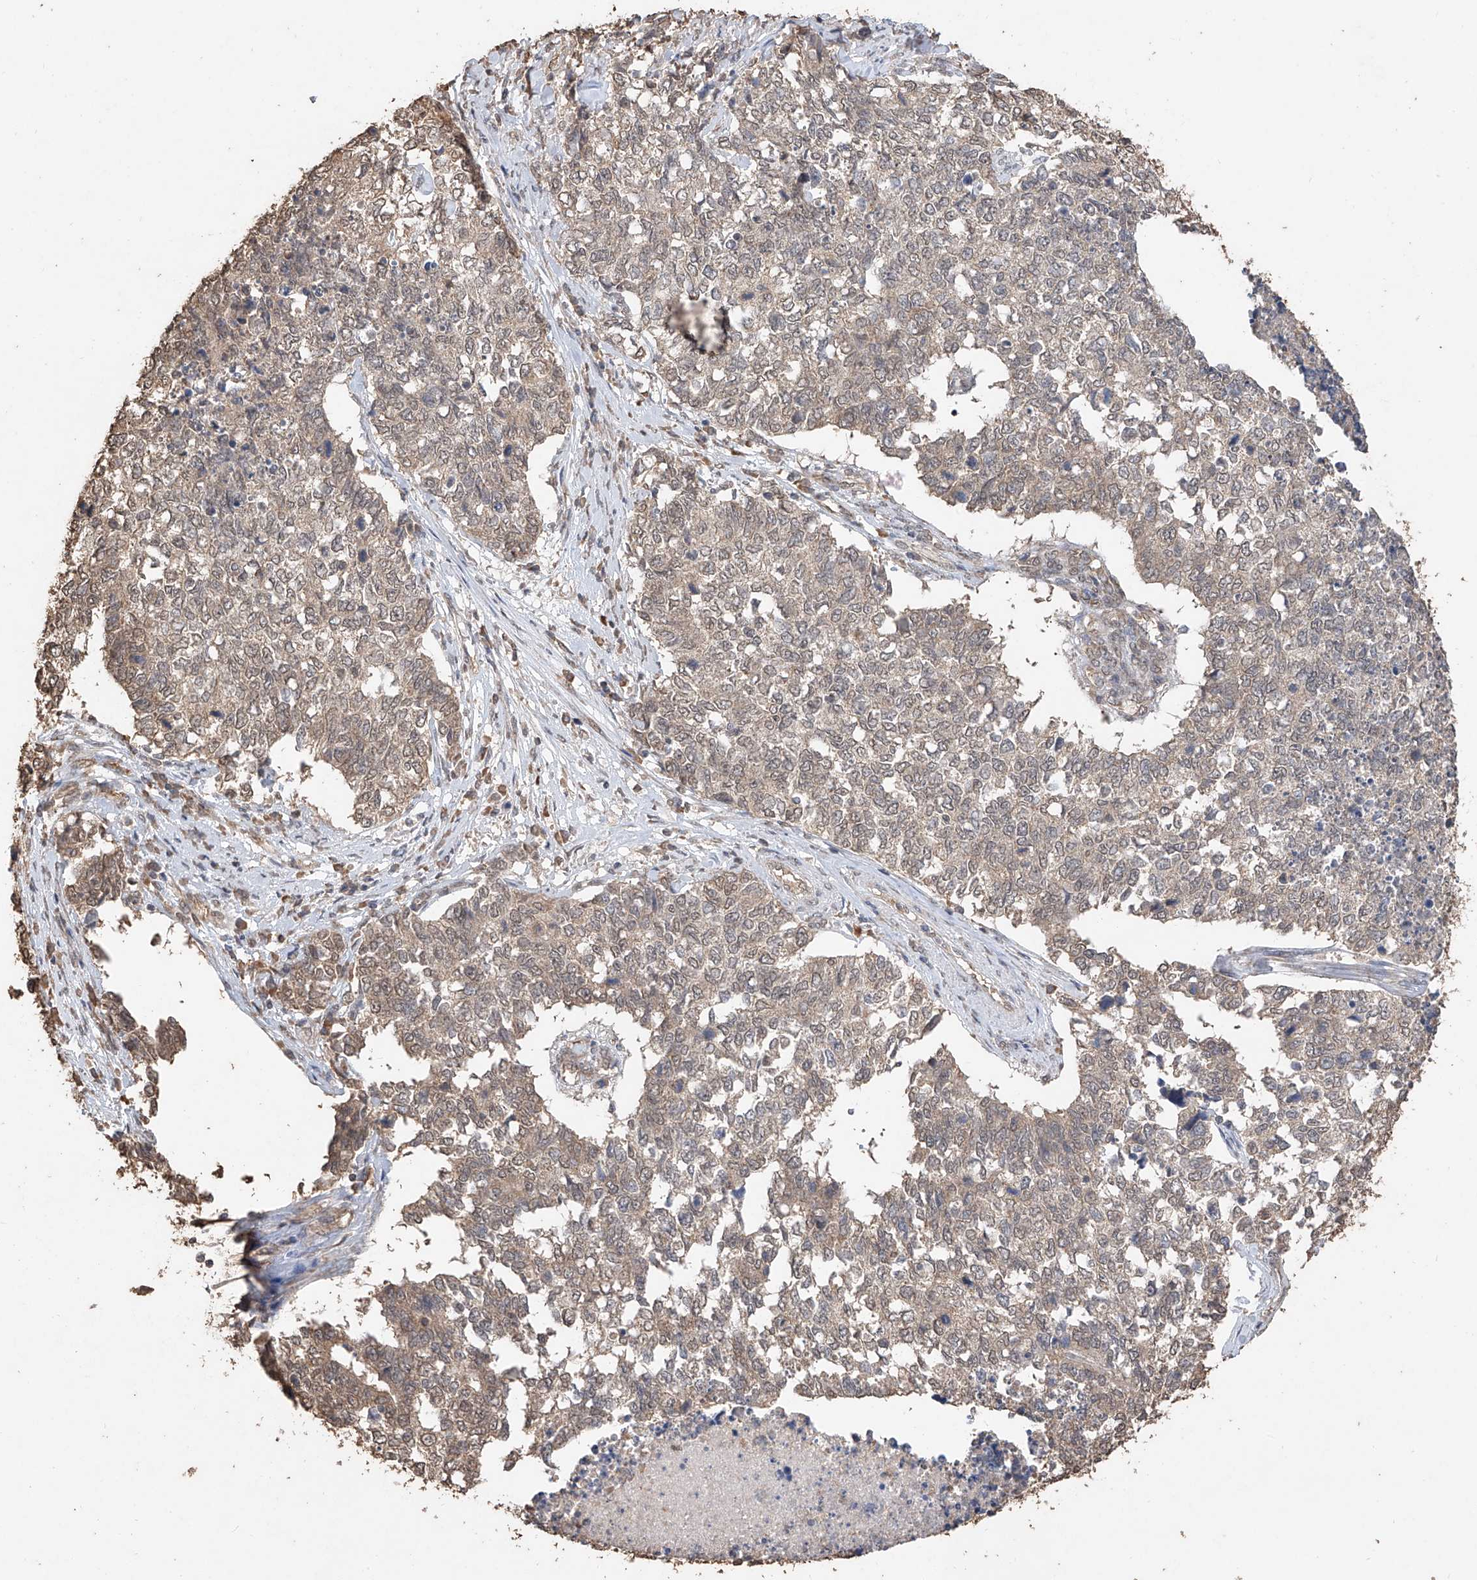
{"staining": {"intensity": "weak", "quantity": ">75%", "location": "cytoplasmic/membranous,nuclear"}, "tissue": "cervical cancer", "cell_type": "Tumor cells", "image_type": "cancer", "snomed": [{"axis": "morphology", "description": "Squamous cell carcinoma, NOS"}, {"axis": "topography", "description": "Cervix"}], "caption": "Tumor cells exhibit low levels of weak cytoplasmic/membranous and nuclear expression in approximately >75% of cells in squamous cell carcinoma (cervical).", "gene": "ELOVL1", "patient": {"sex": "female", "age": 63}}